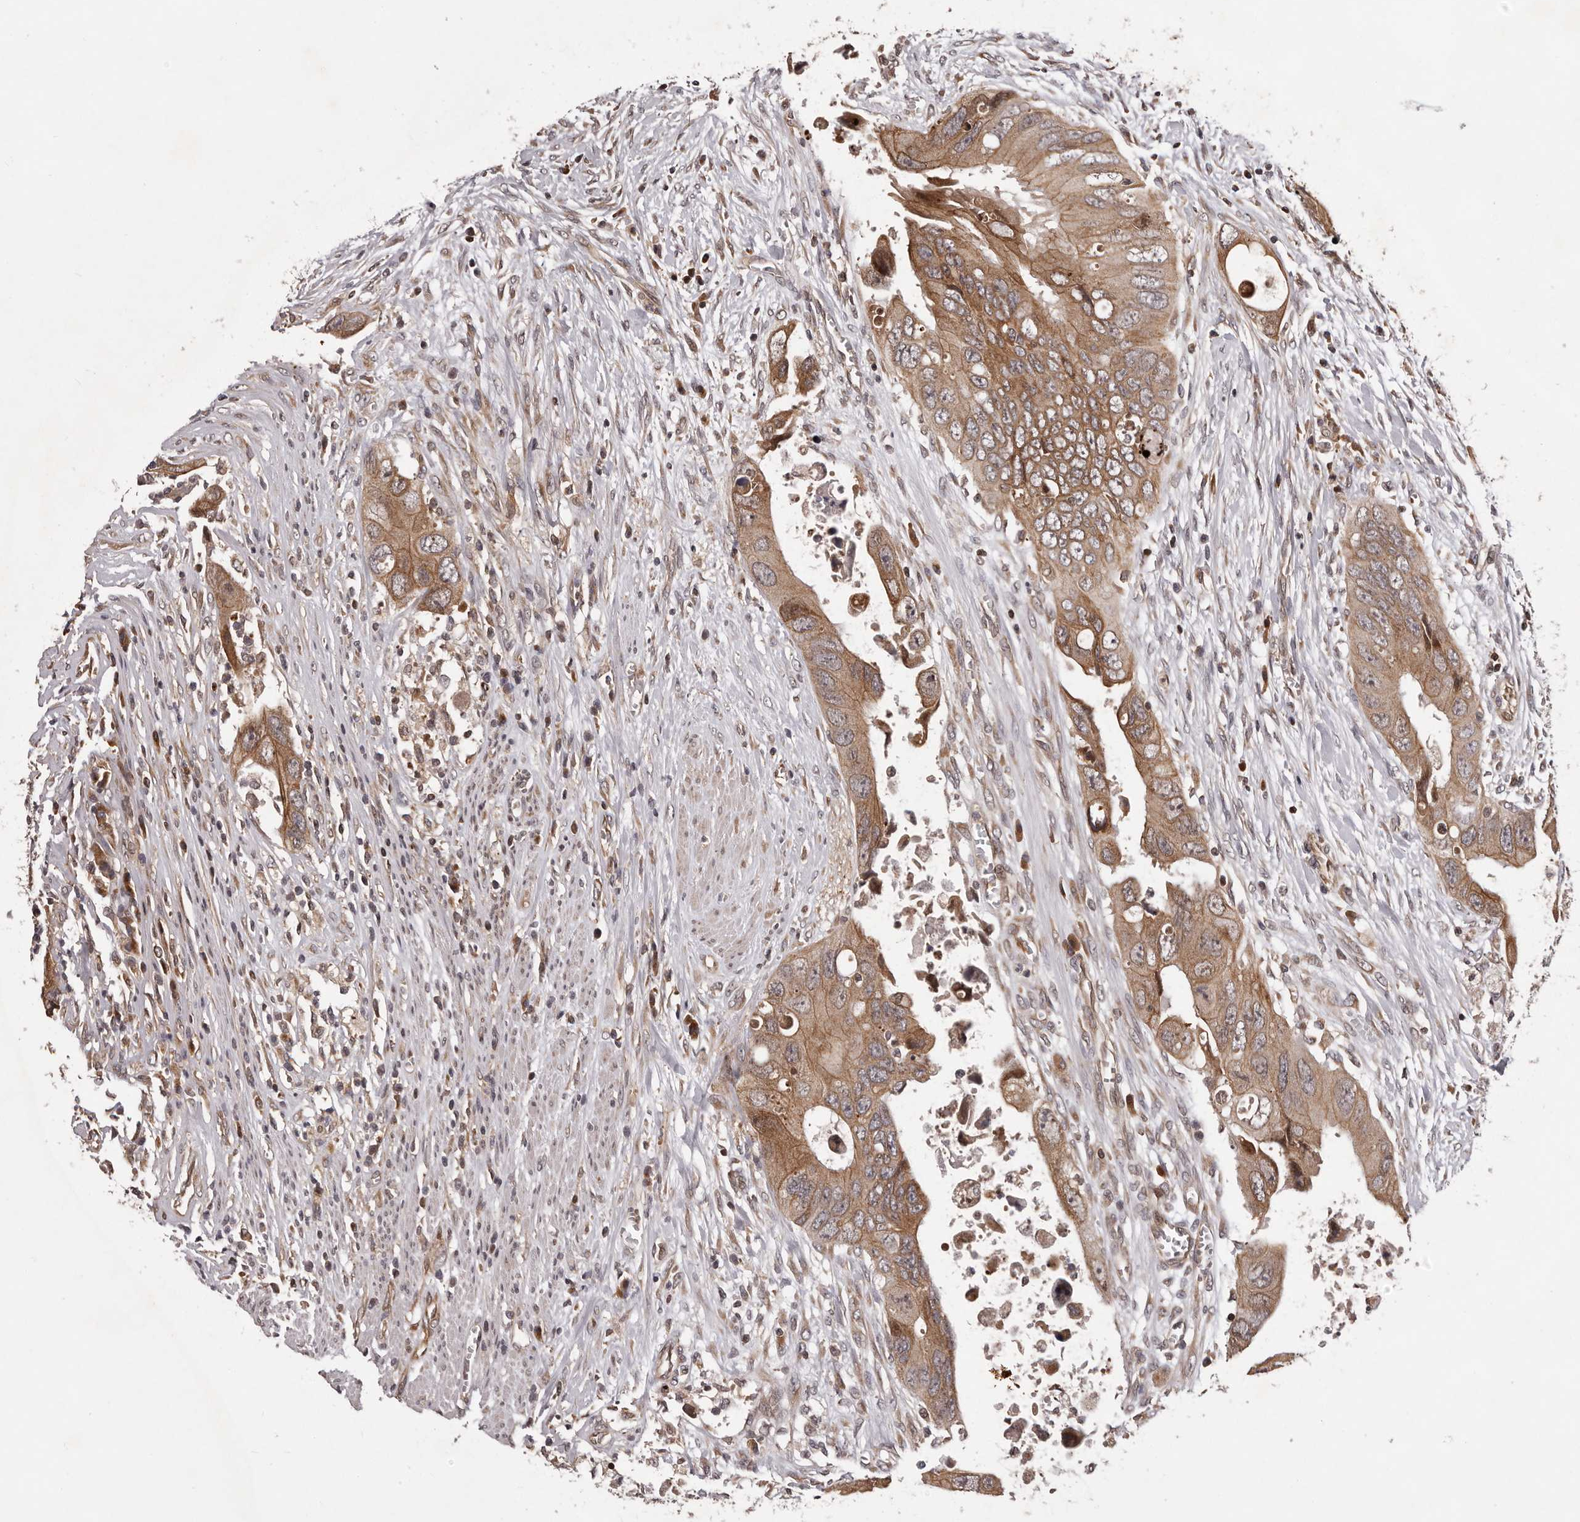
{"staining": {"intensity": "moderate", "quantity": ">75%", "location": "cytoplasmic/membranous"}, "tissue": "colorectal cancer", "cell_type": "Tumor cells", "image_type": "cancer", "snomed": [{"axis": "morphology", "description": "Adenocarcinoma, NOS"}, {"axis": "topography", "description": "Rectum"}], "caption": "An IHC micrograph of tumor tissue is shown. Protein staining in brown labels moderate cytoplasmic/membranous positivity in colorectal cancer (adenocarcinoma) within tumor cells.", "gene": "GADD45B", "patient": {"sex": "male", "age": 70}}